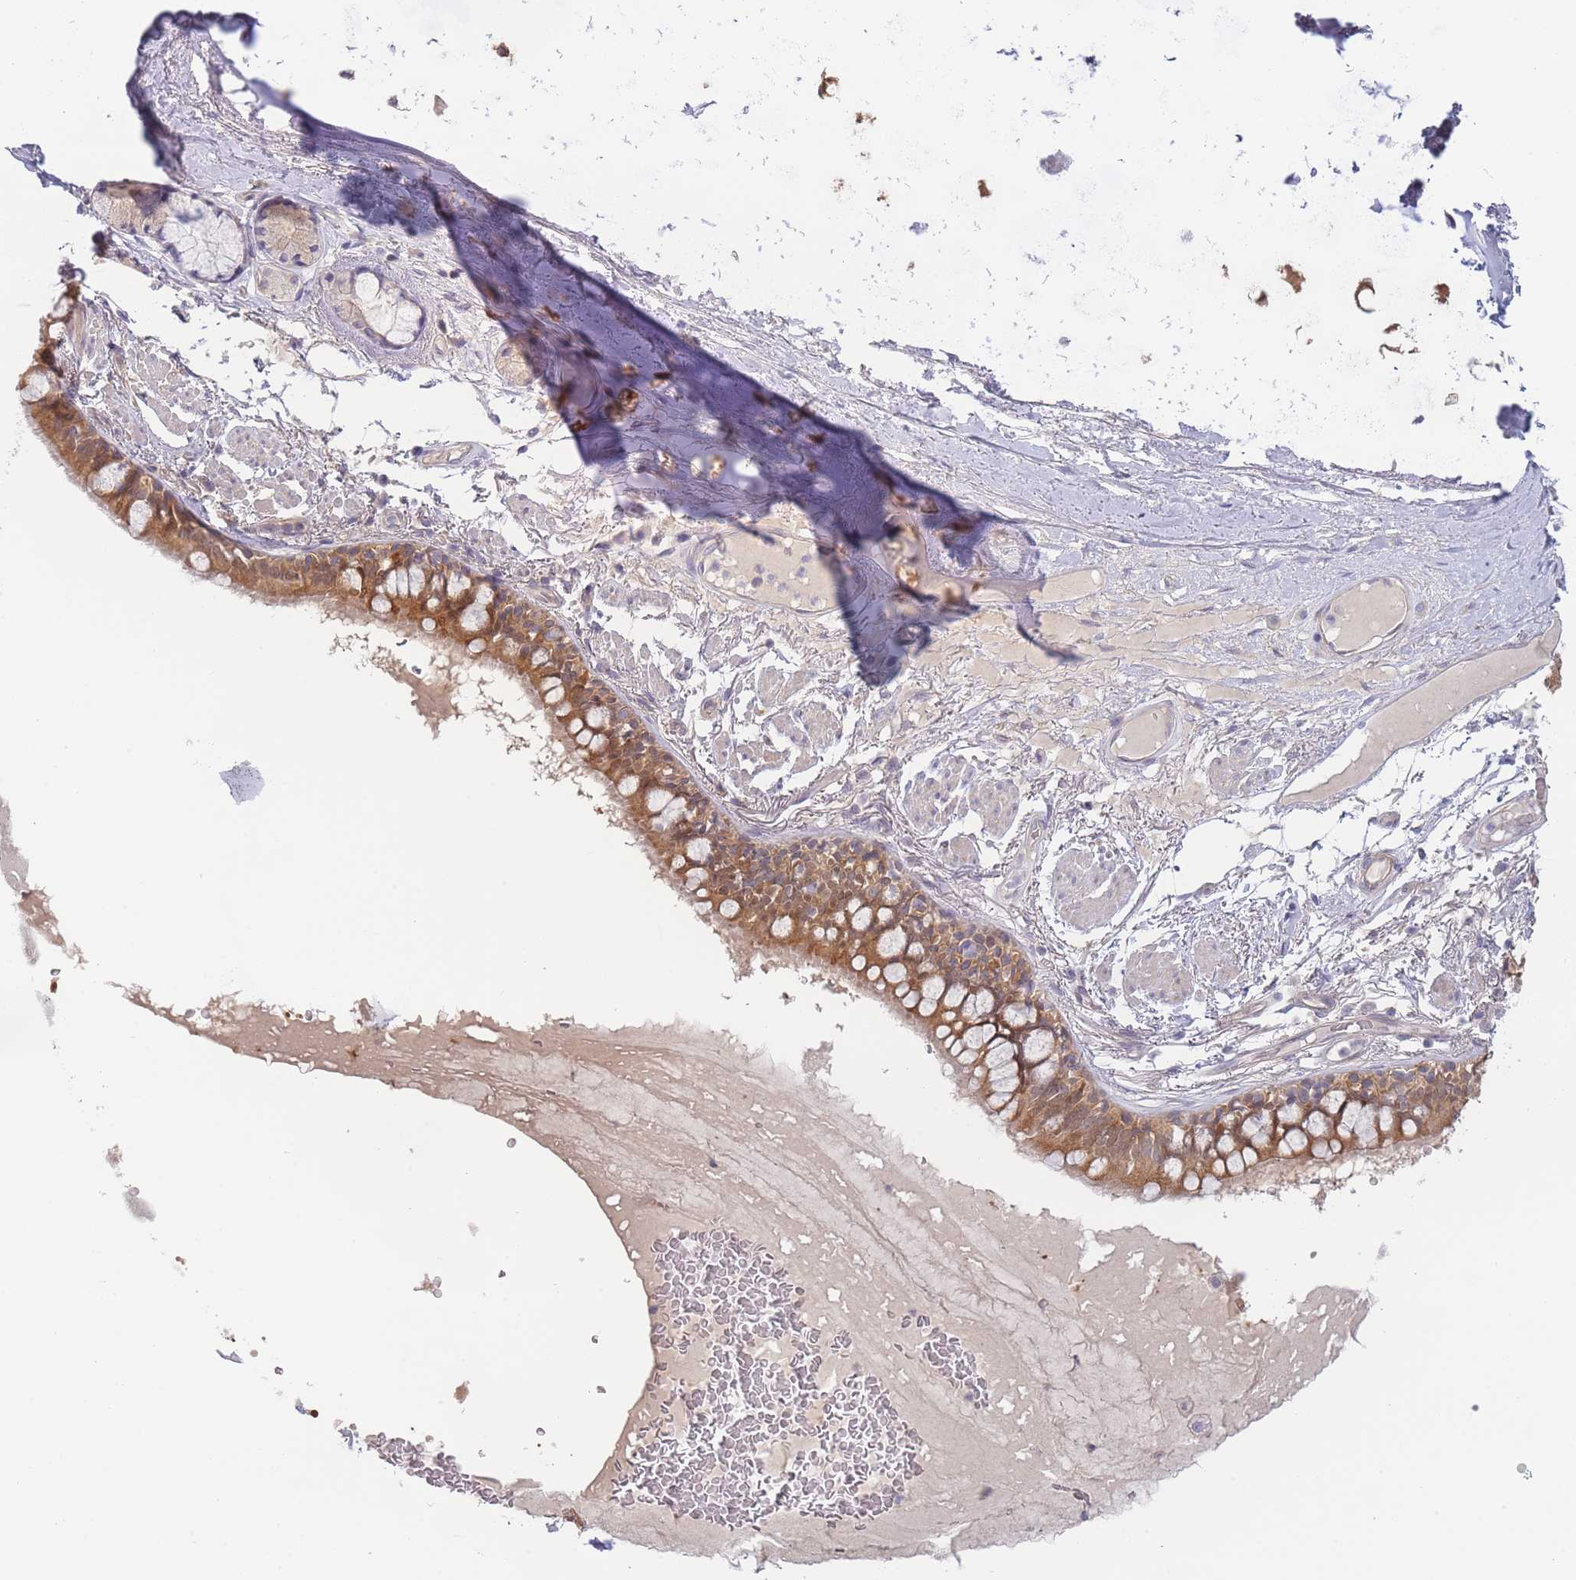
{"staining": {"intensity": "moderate", "quantity": ">75%", "location": "cytoplasmic/membranous"}, "tissue": "bronchus", "cell_type": "Respiratory epithelial cells", "image_type": "normal", "snomed": [{"axis": "morphology", "description": "Normal tissue, NOS"}, {"axis": "topography", "description": "Bronchus"}], "caption": "Immunohistochemistry (IHC) (DAB (3,3'-diaminobenzidine)) staining of benign human bronchus reveals moderate cytoplasmic/membranous protein expression in about >75% of respiratory epithelial cells. The staining was performed using DAB (3,3'-diaminobenzidine), with brown indicating positive protein expression. Nuclei are stained blue with hematoxylin.", "gene": "SPHKAP", "patient": {"sex": "male", "age": 70}}